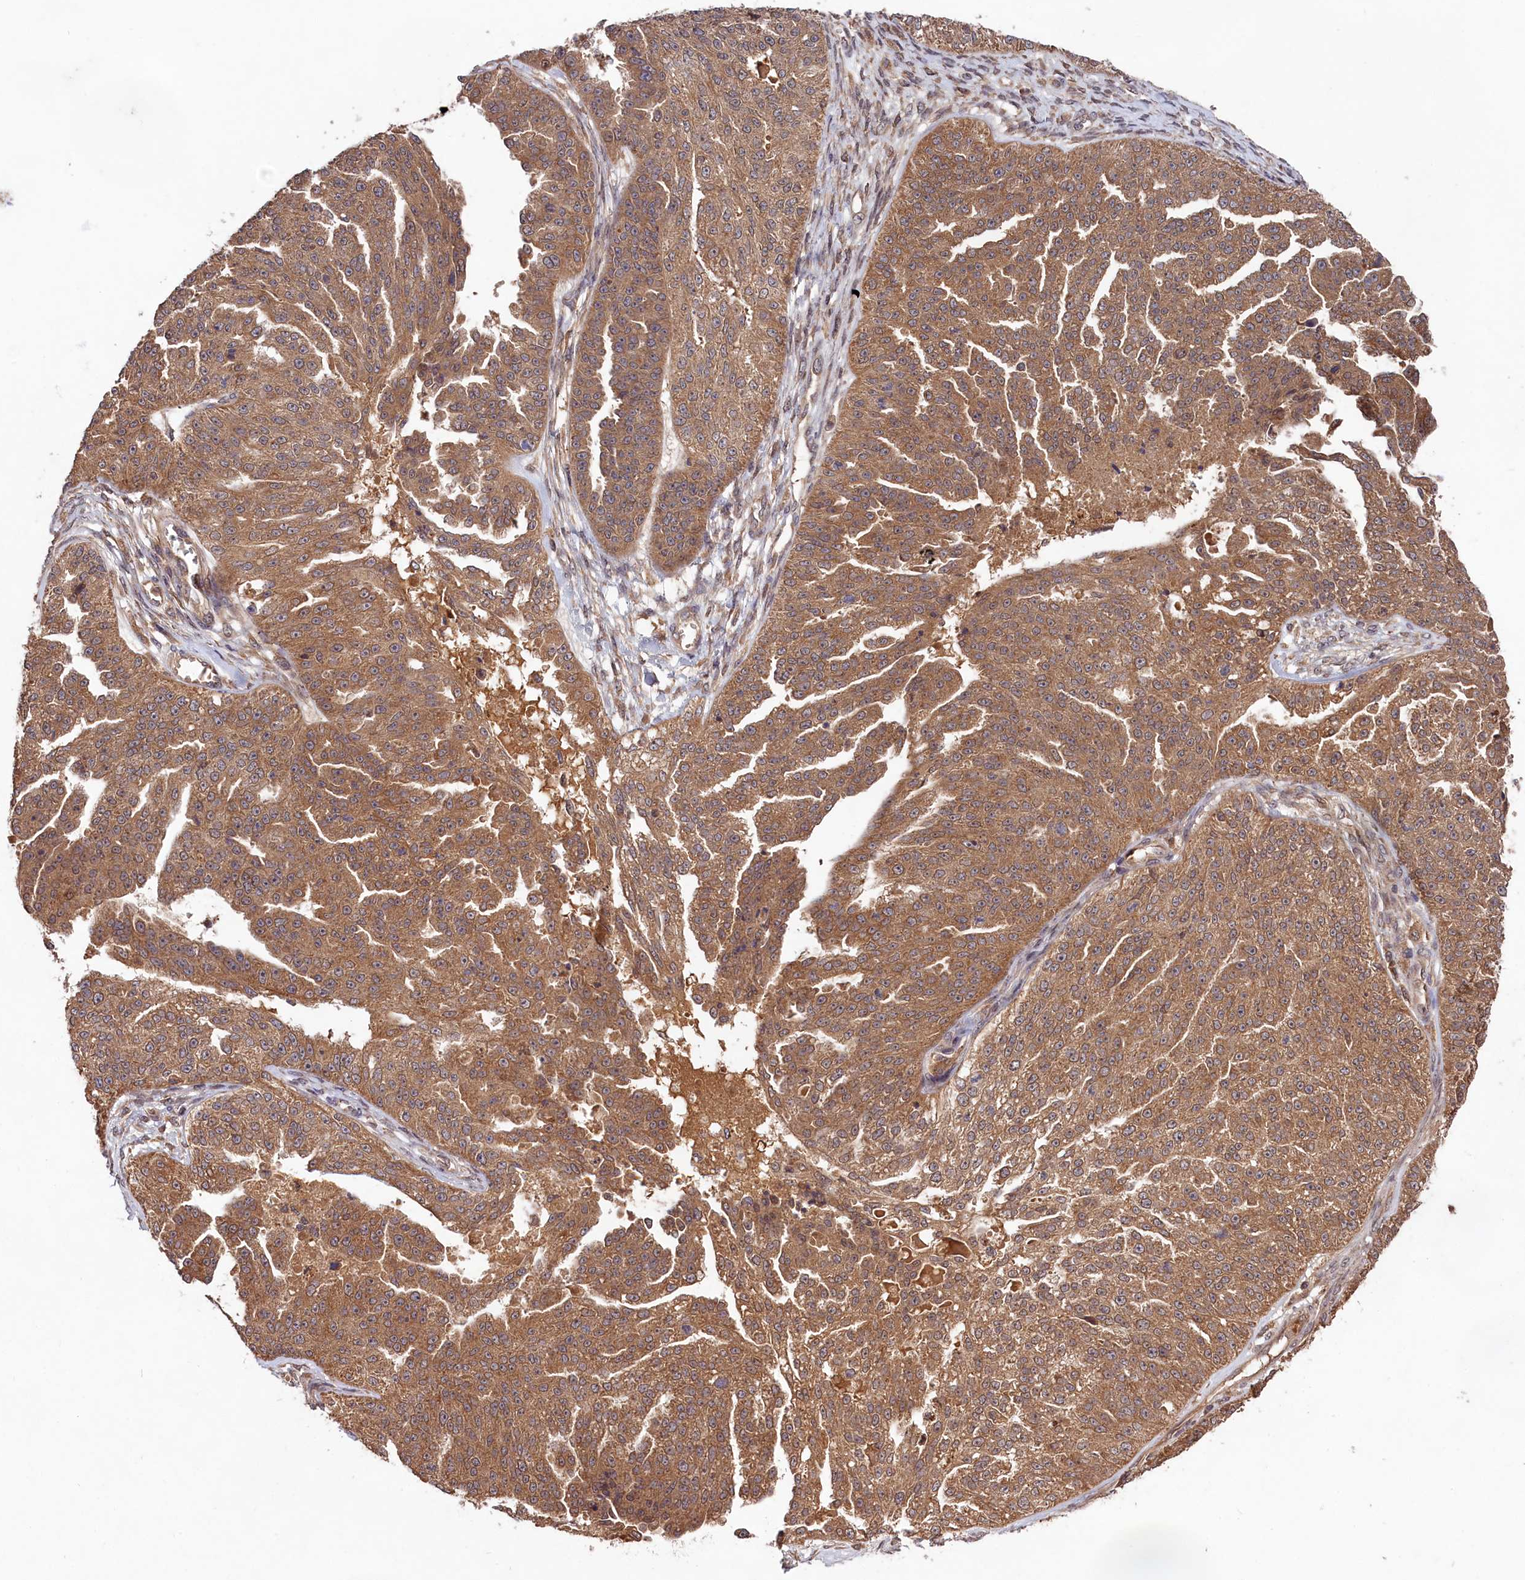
{"staining": {"intensity": "moderate", "quantity": ">75%", "location": "cytoplasmic/membranous"}, "tissue": "ovarian cancer", "cell_type": "Tumor cells", "image_type": "cancer", "snomed": [{"axis": "morphology", "description": "Cystadenocarcinoma, serous, NOS"}, {"axis": "topography", "description": "Ovary"}], "caption": "Human ovarian cancer (serous cystadenocarcinoma) stained for a protein (brown) demonstrates moderate cytoplasmic/membranous positive positivity in approximately >75% of tumor cells.", "gene": "CHAC1", "patient": {"sex": "female", "age": 58}}